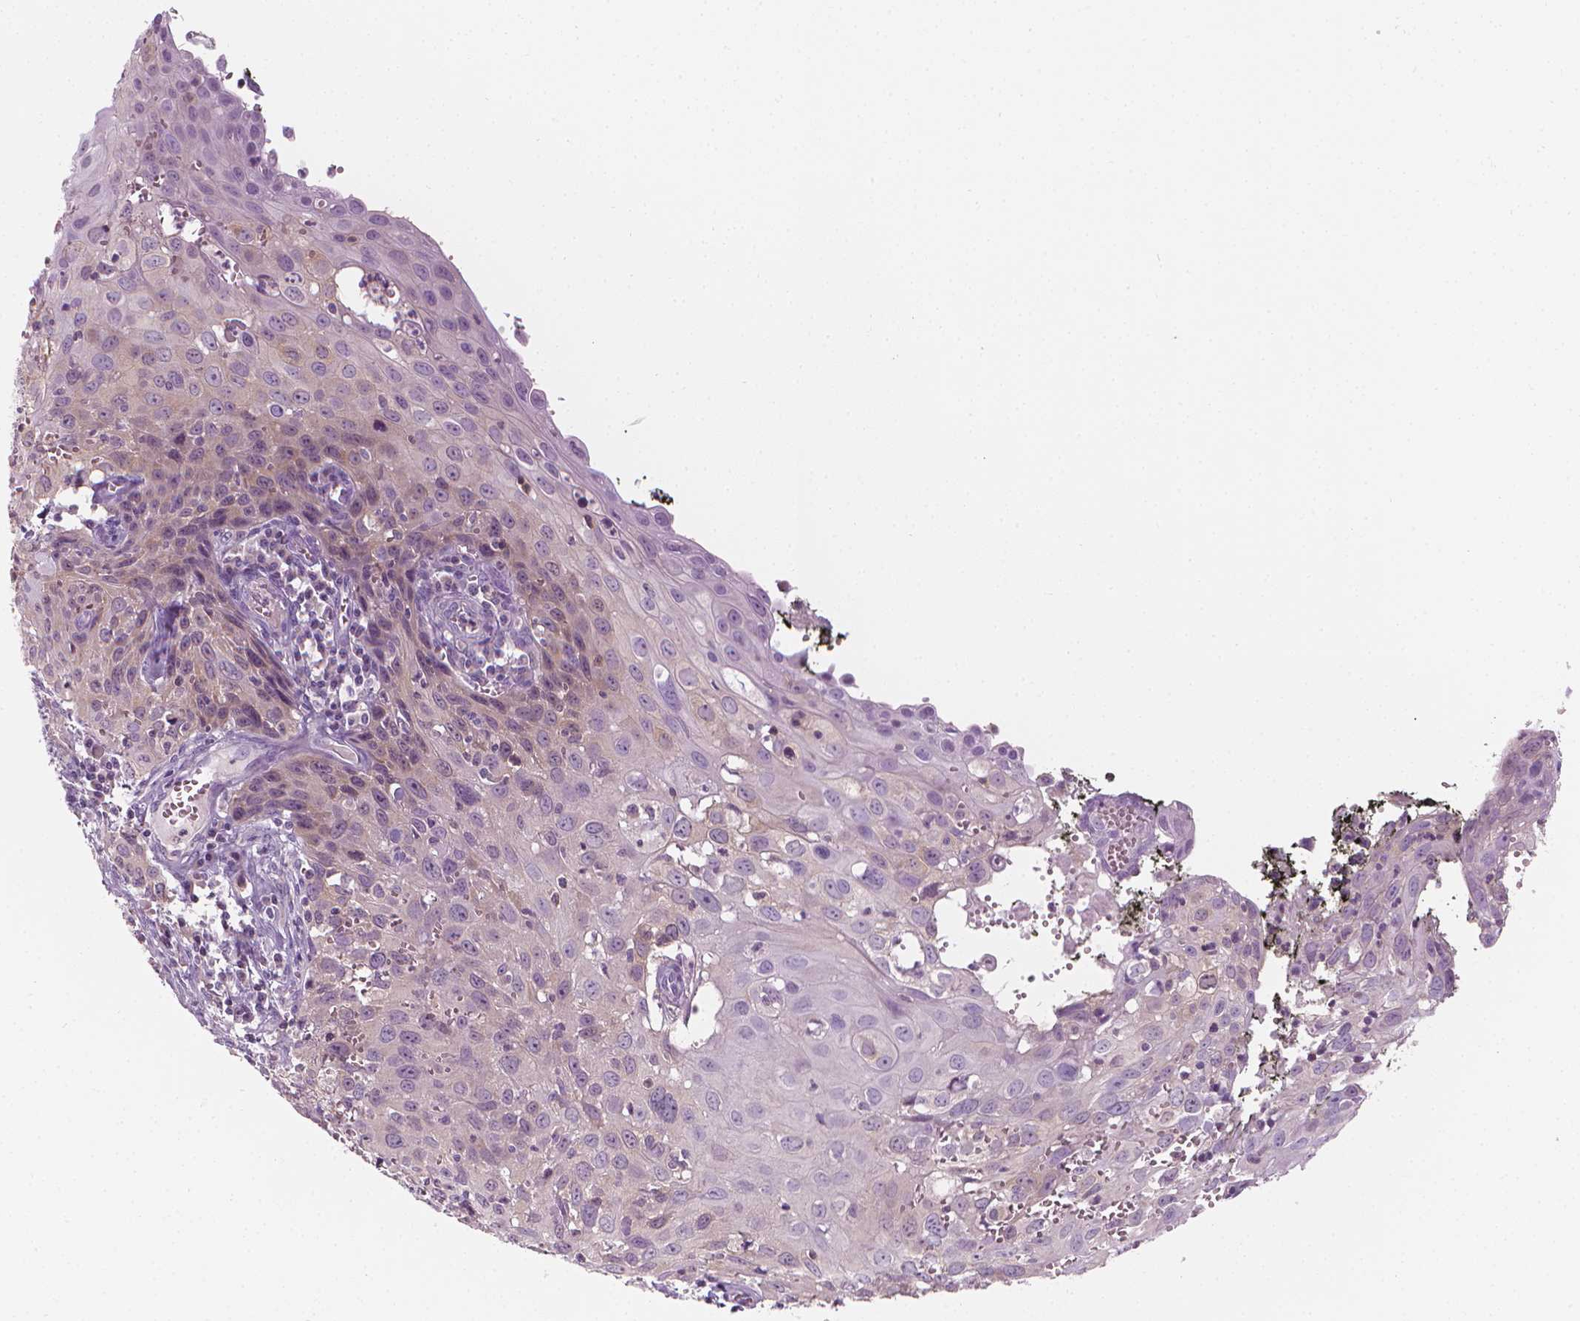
{"staining": {"intensity": "negative", "quantity": "none", "location": "none"}, "tissue": "cervical cancer", "cell_type": "Tumor cells", "image_type": "cancer", "snomed": [{"axis": "morphology", "description": "Squamous cell carcinoma, NOS"}, {"axis": "topography", "description": "Cervix"}], "caption": "There is no significant staining in tumor cells of cervical cancer (squamous cell carcinoma). (DAB immunohistochemistry (IHC), high magnification).", "gene": "SHMT1", "patient": {"sex": "female", "age": 38}}